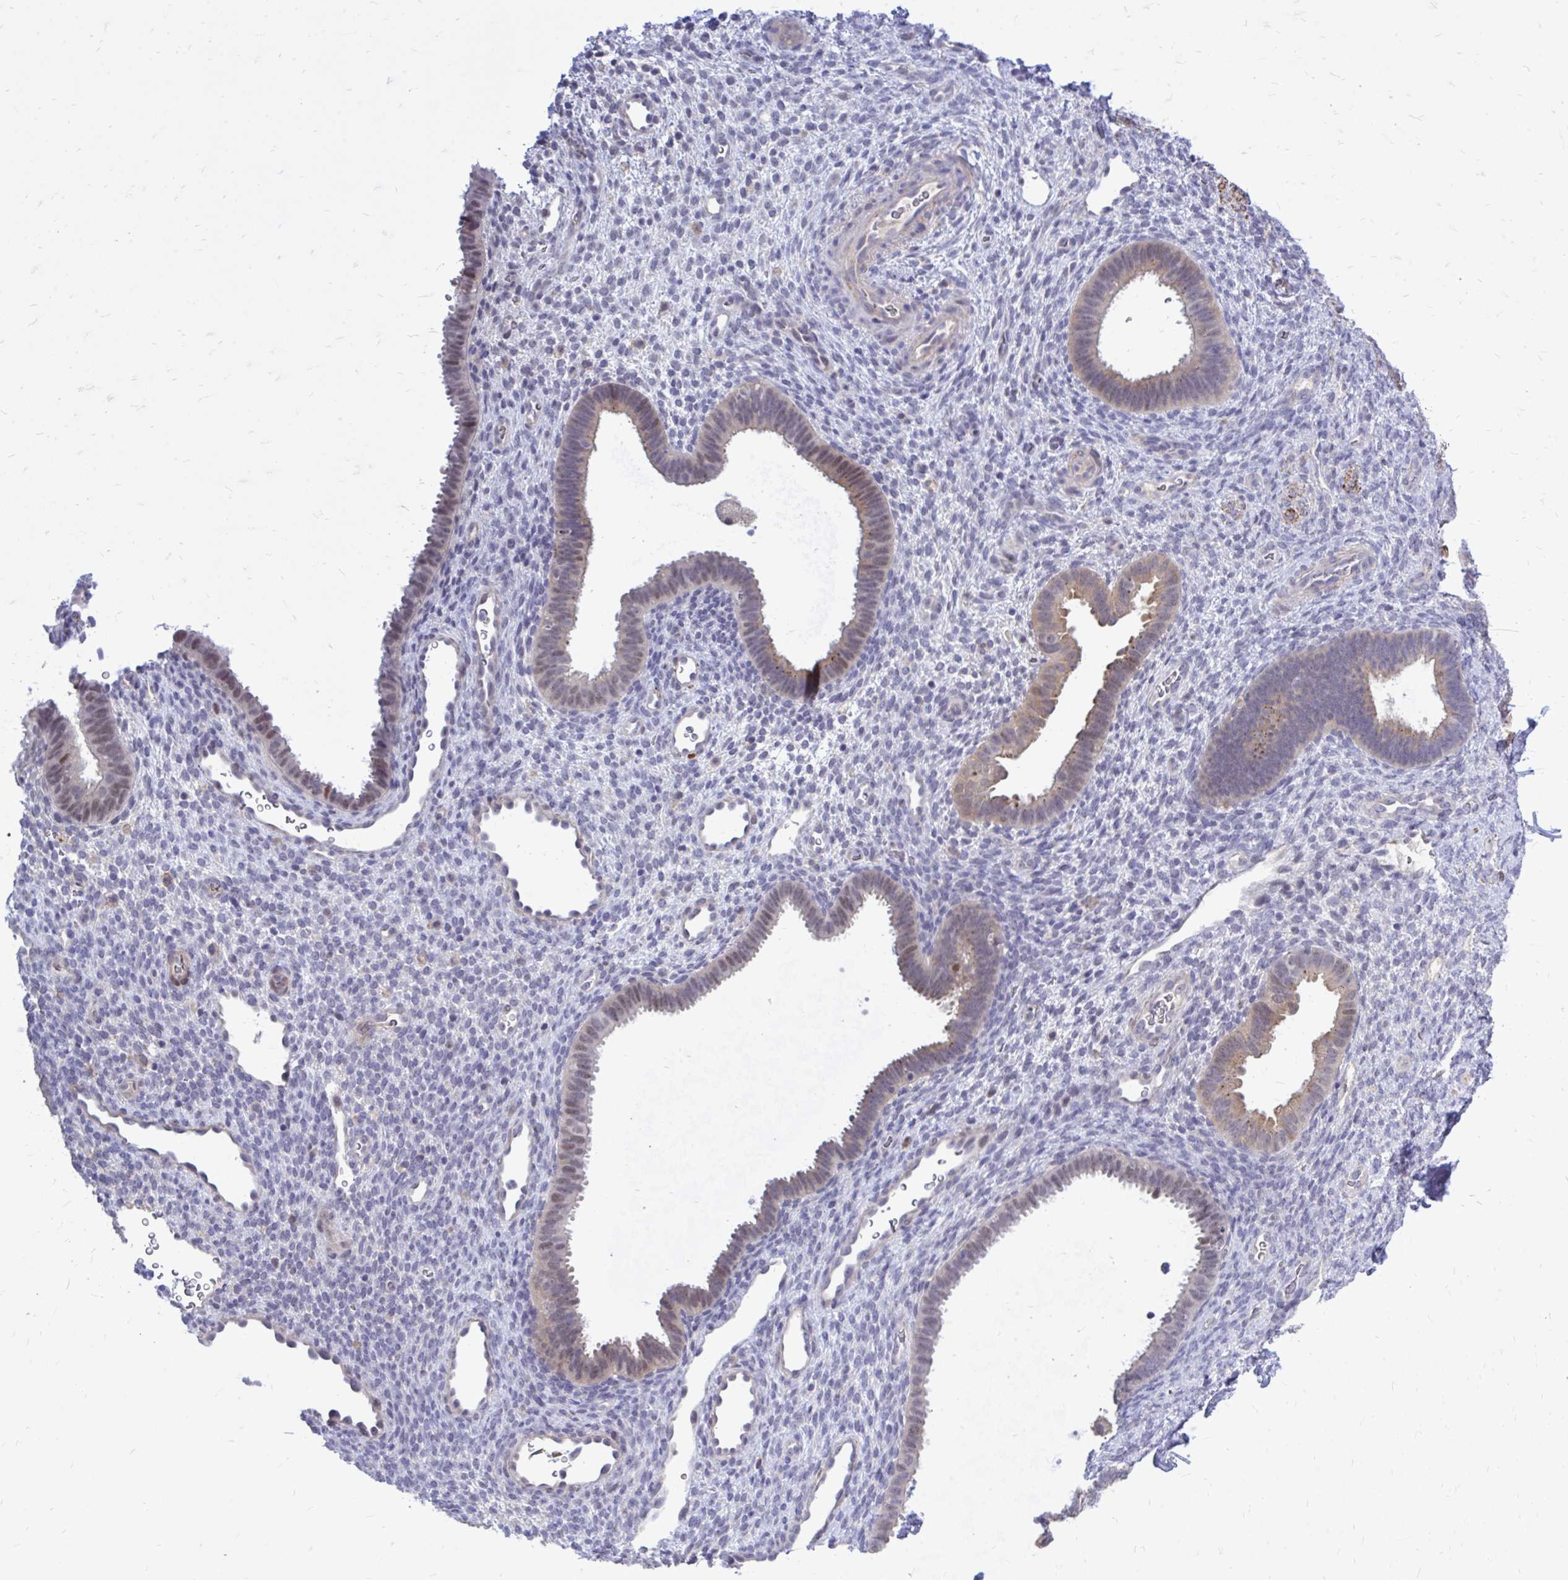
{"staining": {"intensity": "negative", "quantity": "none", "location": "none"}, "tissue": "endometrium", "cell_type": "Cells in endometrial stroma", "image_type": "normal", "snomed": [{"axis": "morphology", "description": "Normal tissue, NOS"}, {"axis": "topography", "description": "Endometrium"}], "caption": "High power microscopy image of an IHC micrograph of normal endometrium, revealing no significant staining in cells in endometrial stroma. (IHC, brightfield microscopy, high magnification).", "gene": "ZBTB25", "patient": {"sex": "female", "age": 34}}